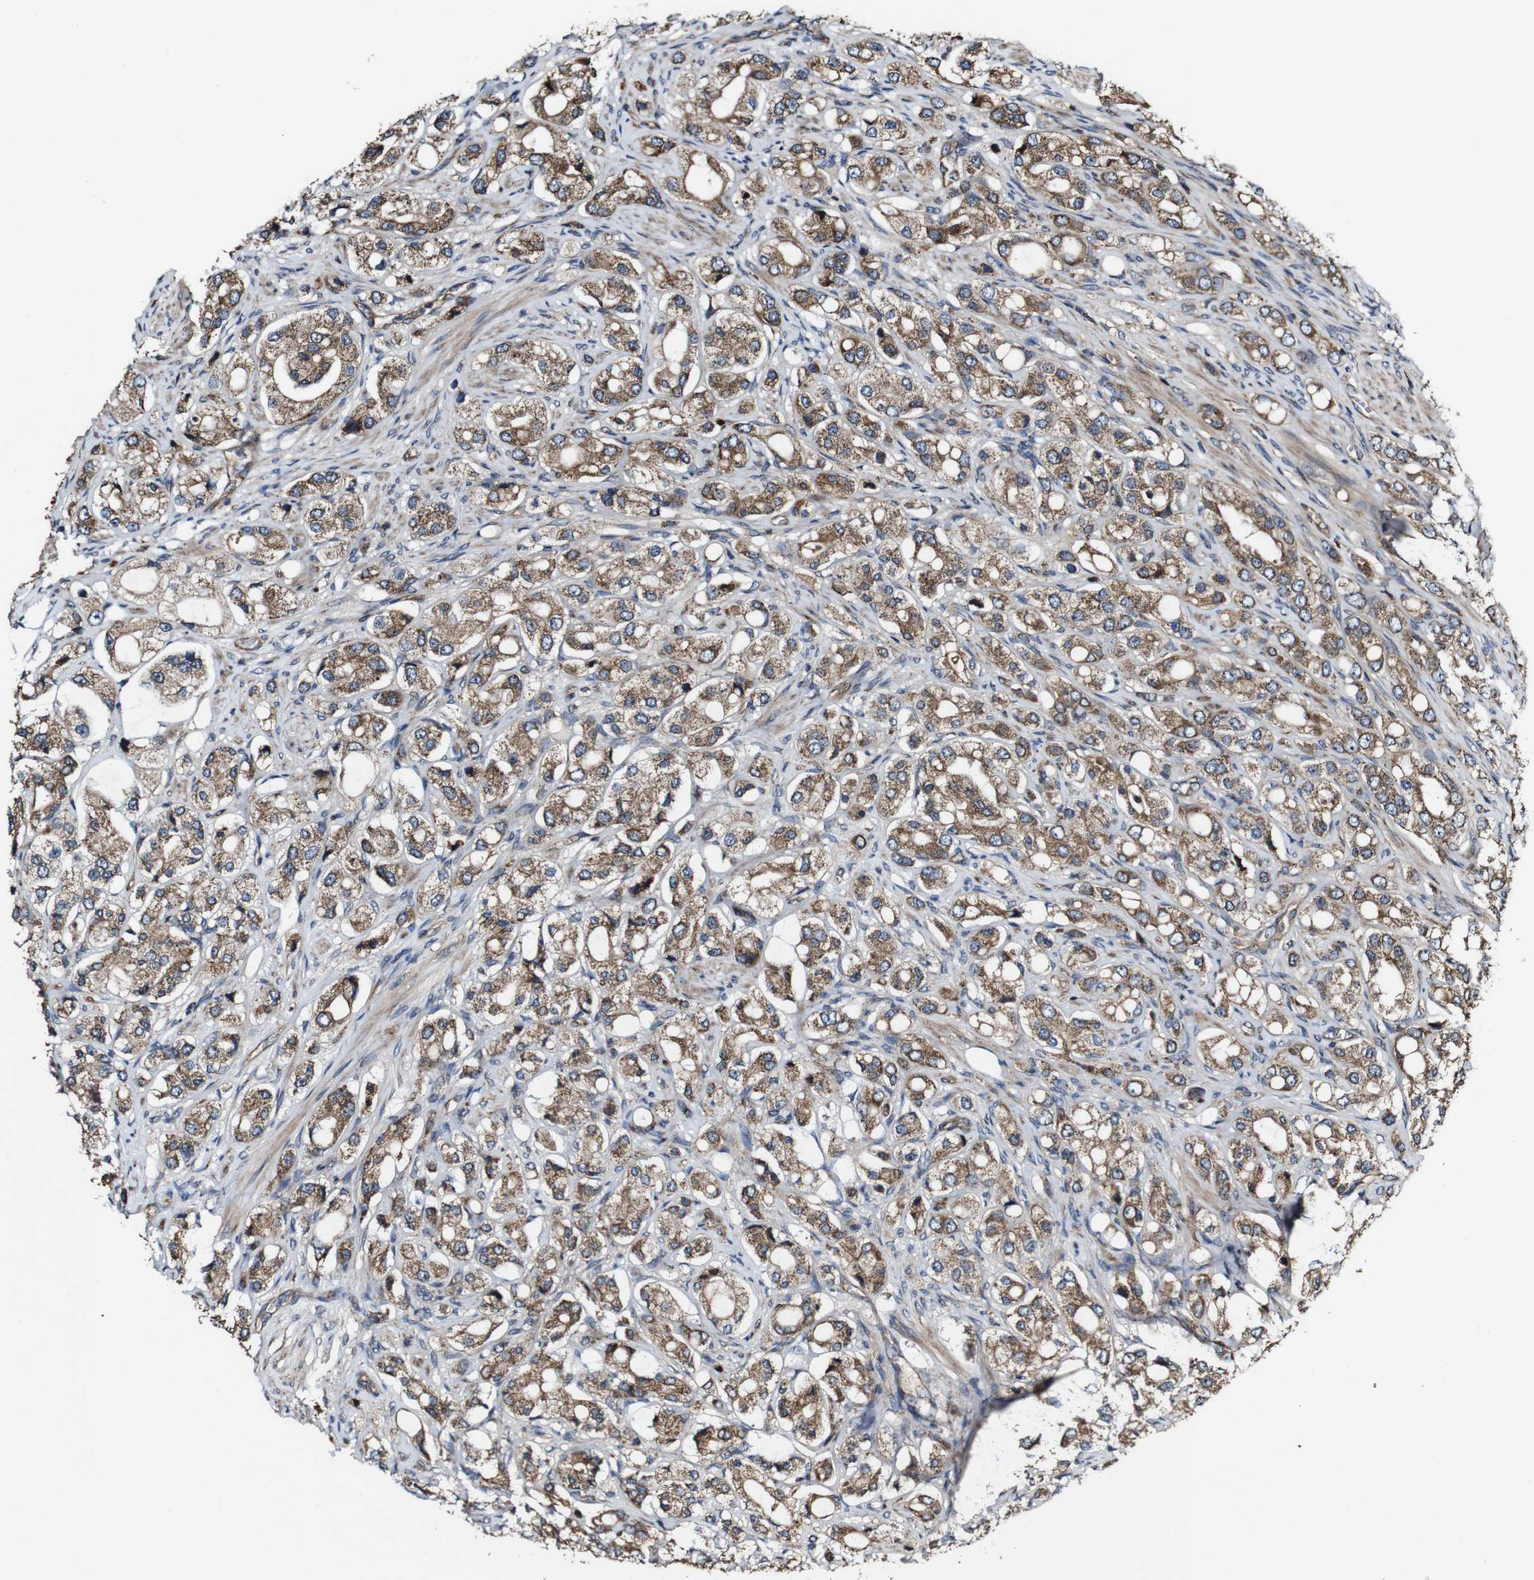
{"staining": {"intensity": "moderate", "quantity": "25%-75%", "location": "cytoplasmic/membranous"}, "tissue": "prostate cancer", "cell_type": "Tumor cells", "image_type": "cancer", "snomed": [{"axis": "morphology", "description": "Adenocarcinoma, High grade"}, {"axis": "topography", "description": "Prostate"}], "caption": "This is a micrograph of immunohistochemistry (IHC) staining of prostate cancer (adenocarcinoma (high-grade)), which shows moderate staining in the cytoplasmic/membranous of tumor cells.", "gene": "BTN3A3", "patient": {"sex": "male", "age": 65}}